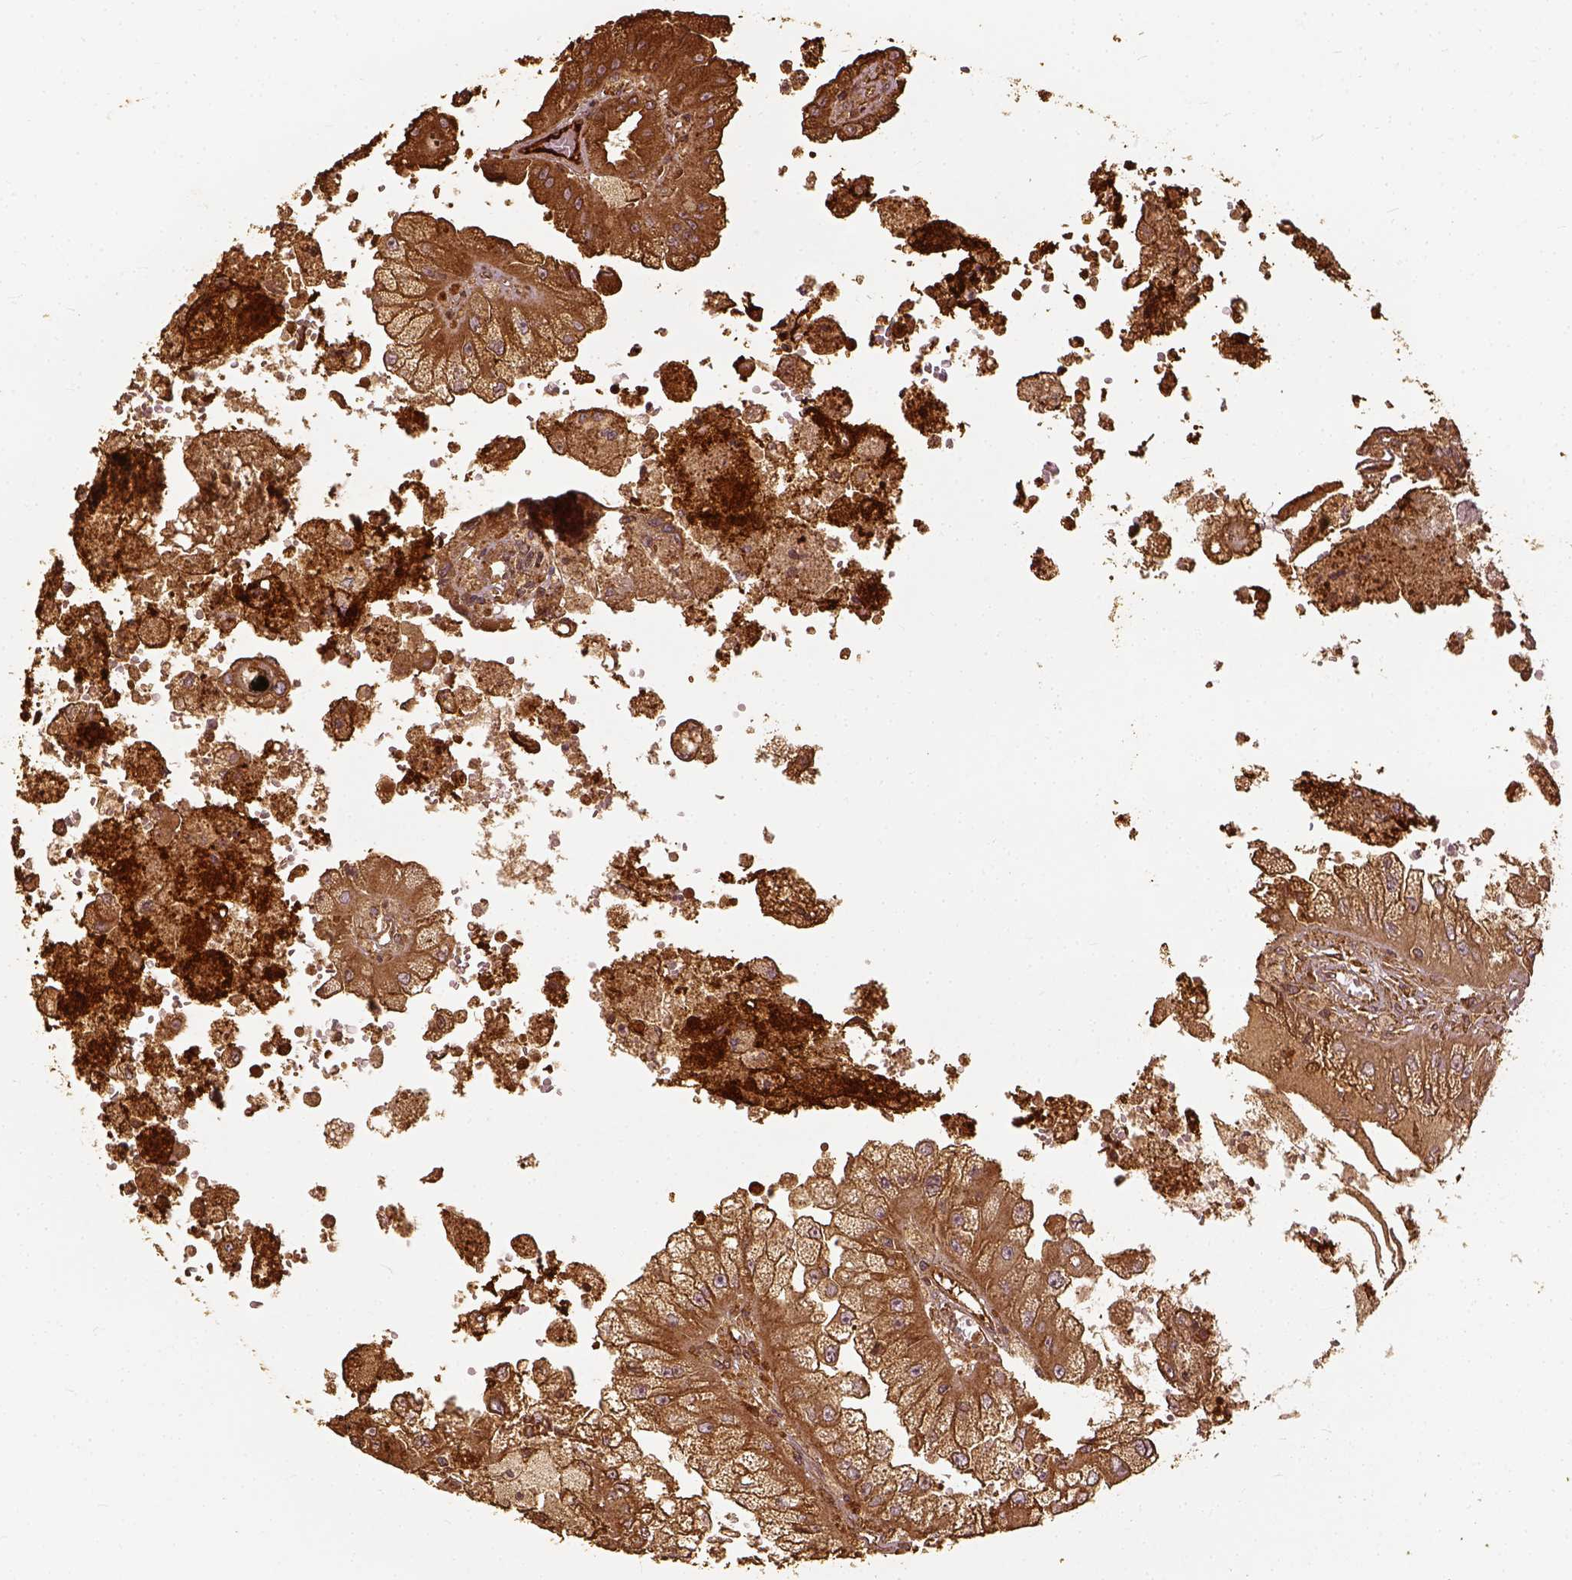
{"staining": {"intensity": "moderate", "quantity": ">75%", "location": "cytoplasmic/membranous"}, "tissue": "renal cancer", "cell_type": "Tumor cells", "image_type": "cancer", "snomed": [{"axis": "morphology", "description": "Adenocarcinoma, NOS"}, {"axis": "topography", "description": "Kidney"}], "caption": "Immunohistochemistry (IHC) (DAB) staining of adenocarcinoma (renal) reveals moderate cytoplasmic/membranous protein positivity in approximately >75% of tumor cells. (DAB IHC, brown staining for protein, blue staining for nuclei).", "gene": "VEGFA", "patient": {"sex": "male", "age": 58}}